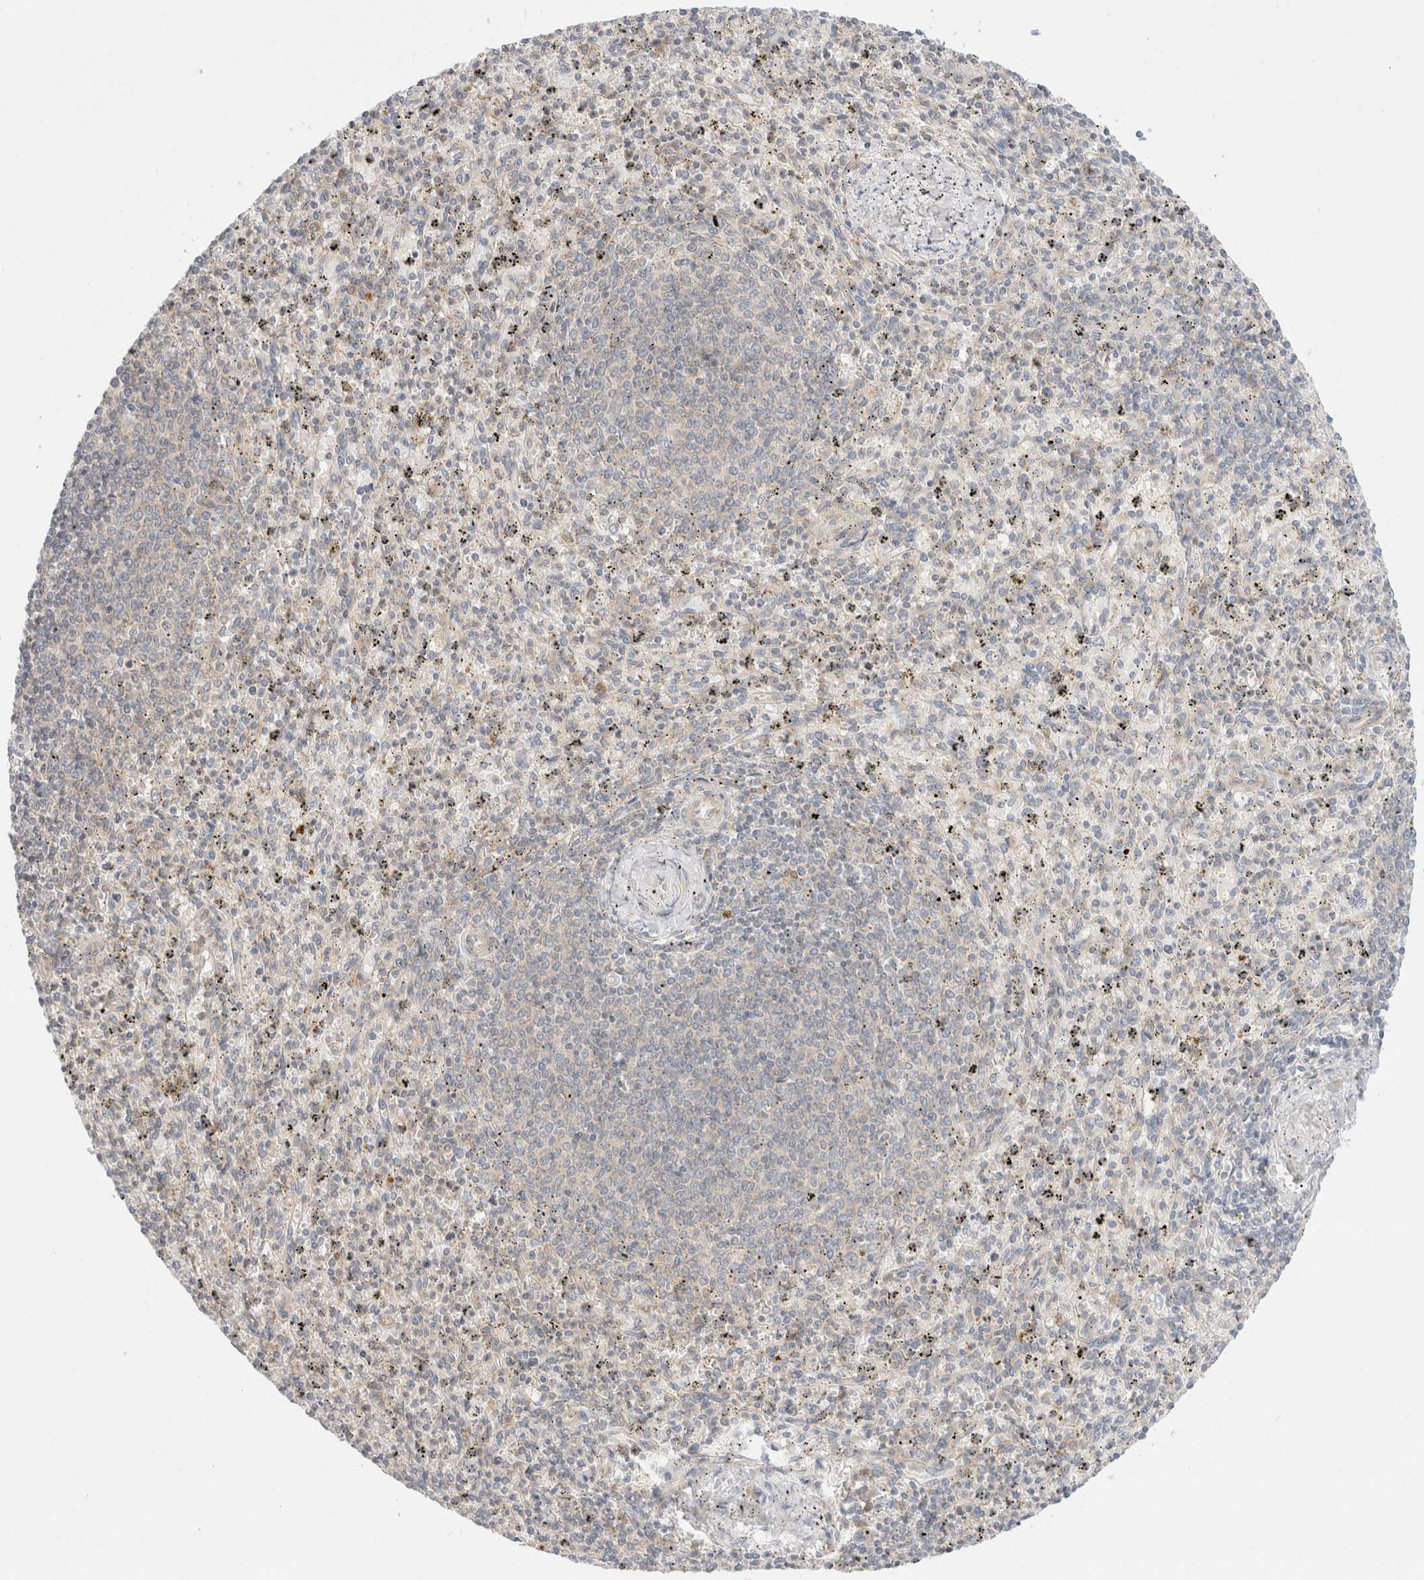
{"staining": {"intensity": "negative", "quantity": "none", "location": "none"}, "tissue": "spleen", "cell_type": "Cells in red pulp", "image_type": "normal", "snomed": [{"axis": "morphology", "description": "Normal tissue, NOS"}, {"axis": "topography", "description": "Spleen"}], "caption": "Immunohistochemistry (IHC) of benign spleen shows no positivity in cells in red pulp. (Stains: DAB IHC with hematoxylin counter stain, Microscopy: brightfield microscopy at high magnification).", "gene": "MARK3", "patient": {"sex": "male", "age": 72}}